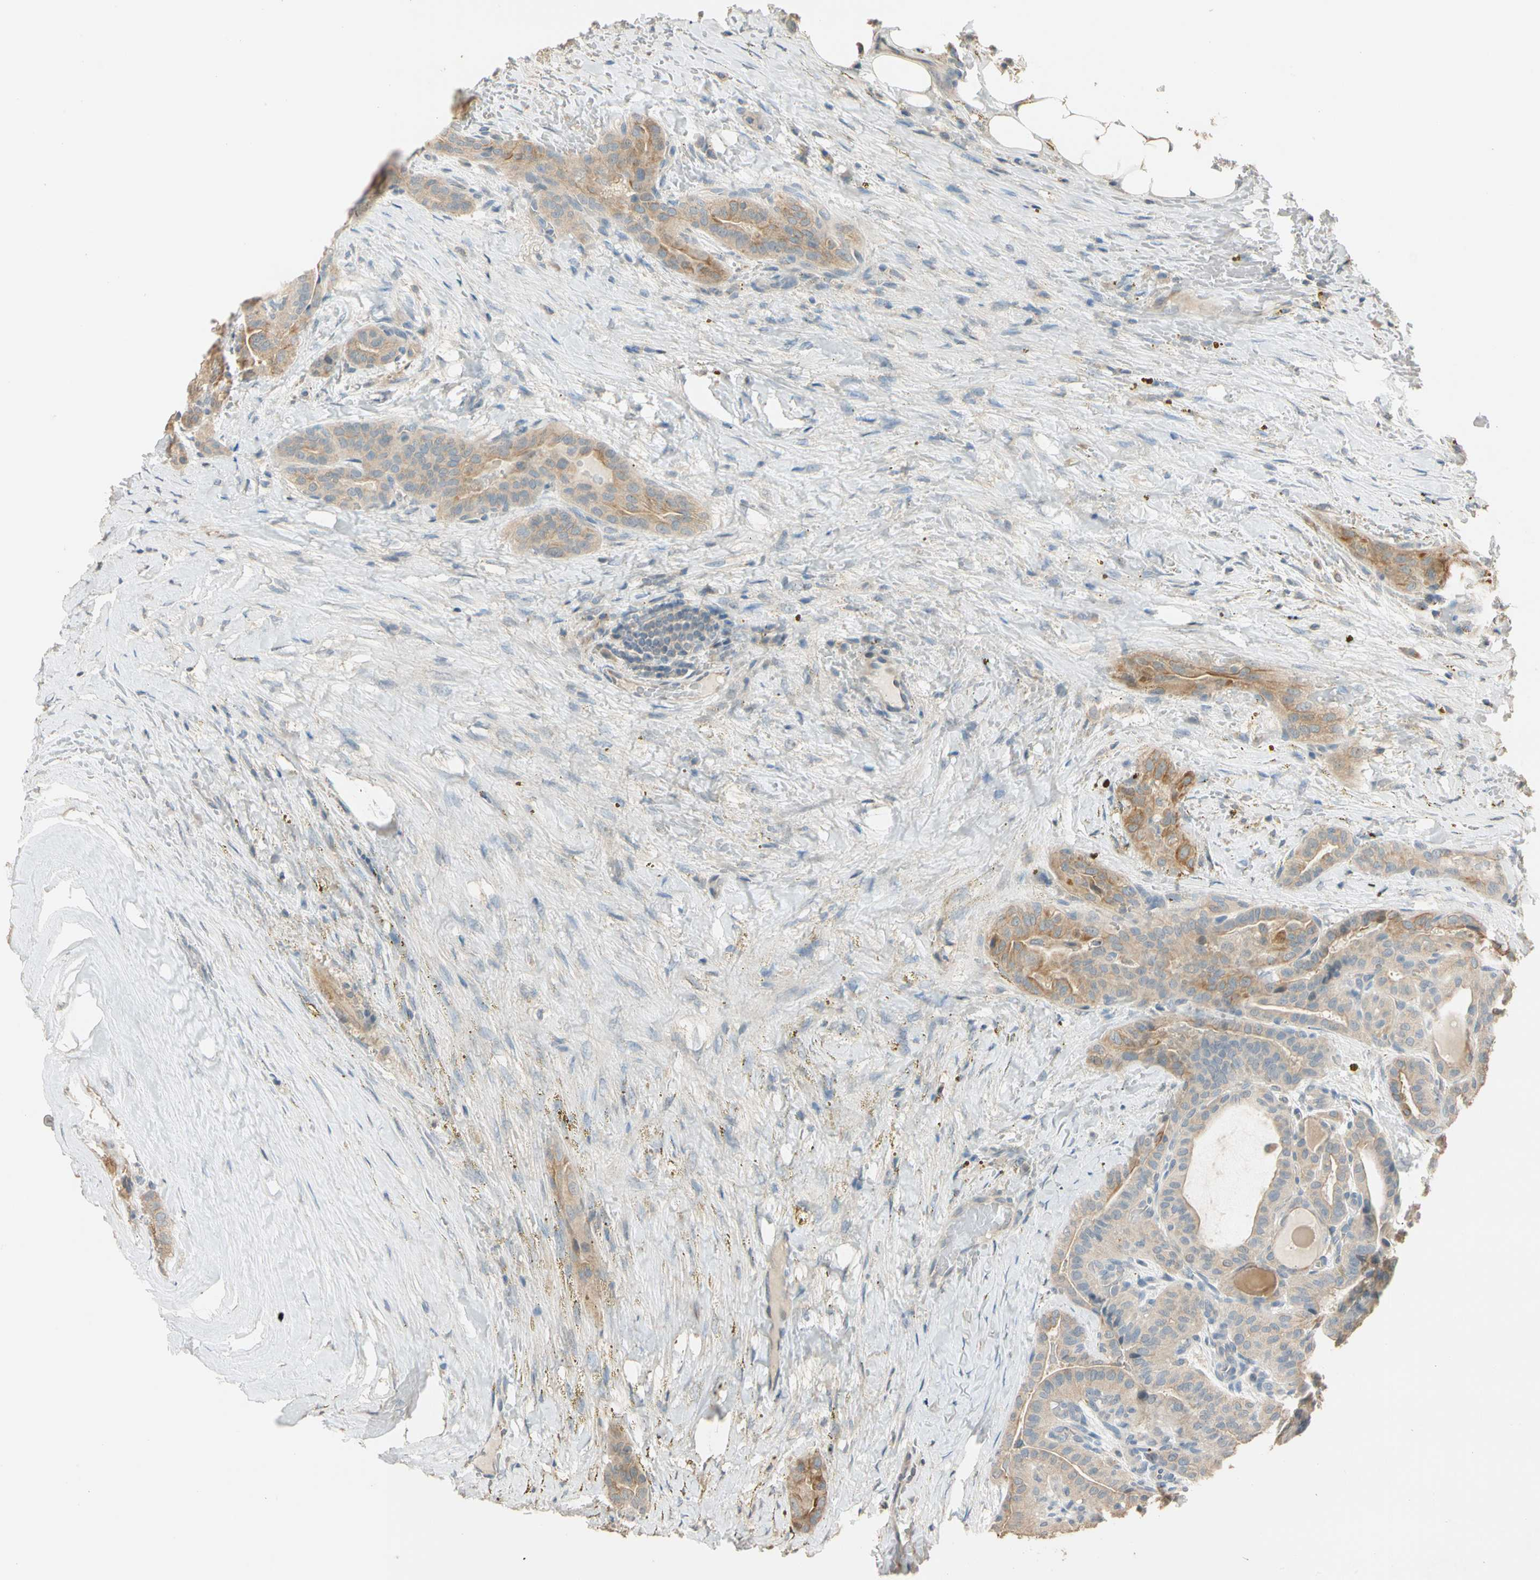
{"staining": {"intensity": "moderate", "quantity": ">75%", "location": "cytoplasmic/membranous"}, "tissue": "thyroid cancer", "cell_type": "Tumor cells", "image_type": "cancer", "snomed": [{"axis": "morphology", "description": "Papillary adenocarcinoma, NOS"}, {"axis": "topography", "description": "Thyroid gland"}], "caption": "Protein expression analysis of thyroid cancer (papillary adenocarcinoma) exhibits moderate cytoplasmic/membranous expression in about >75% of tumor cells.", "gene": "MAP3K7", "patient": {"sex": "male", "age": 77}}